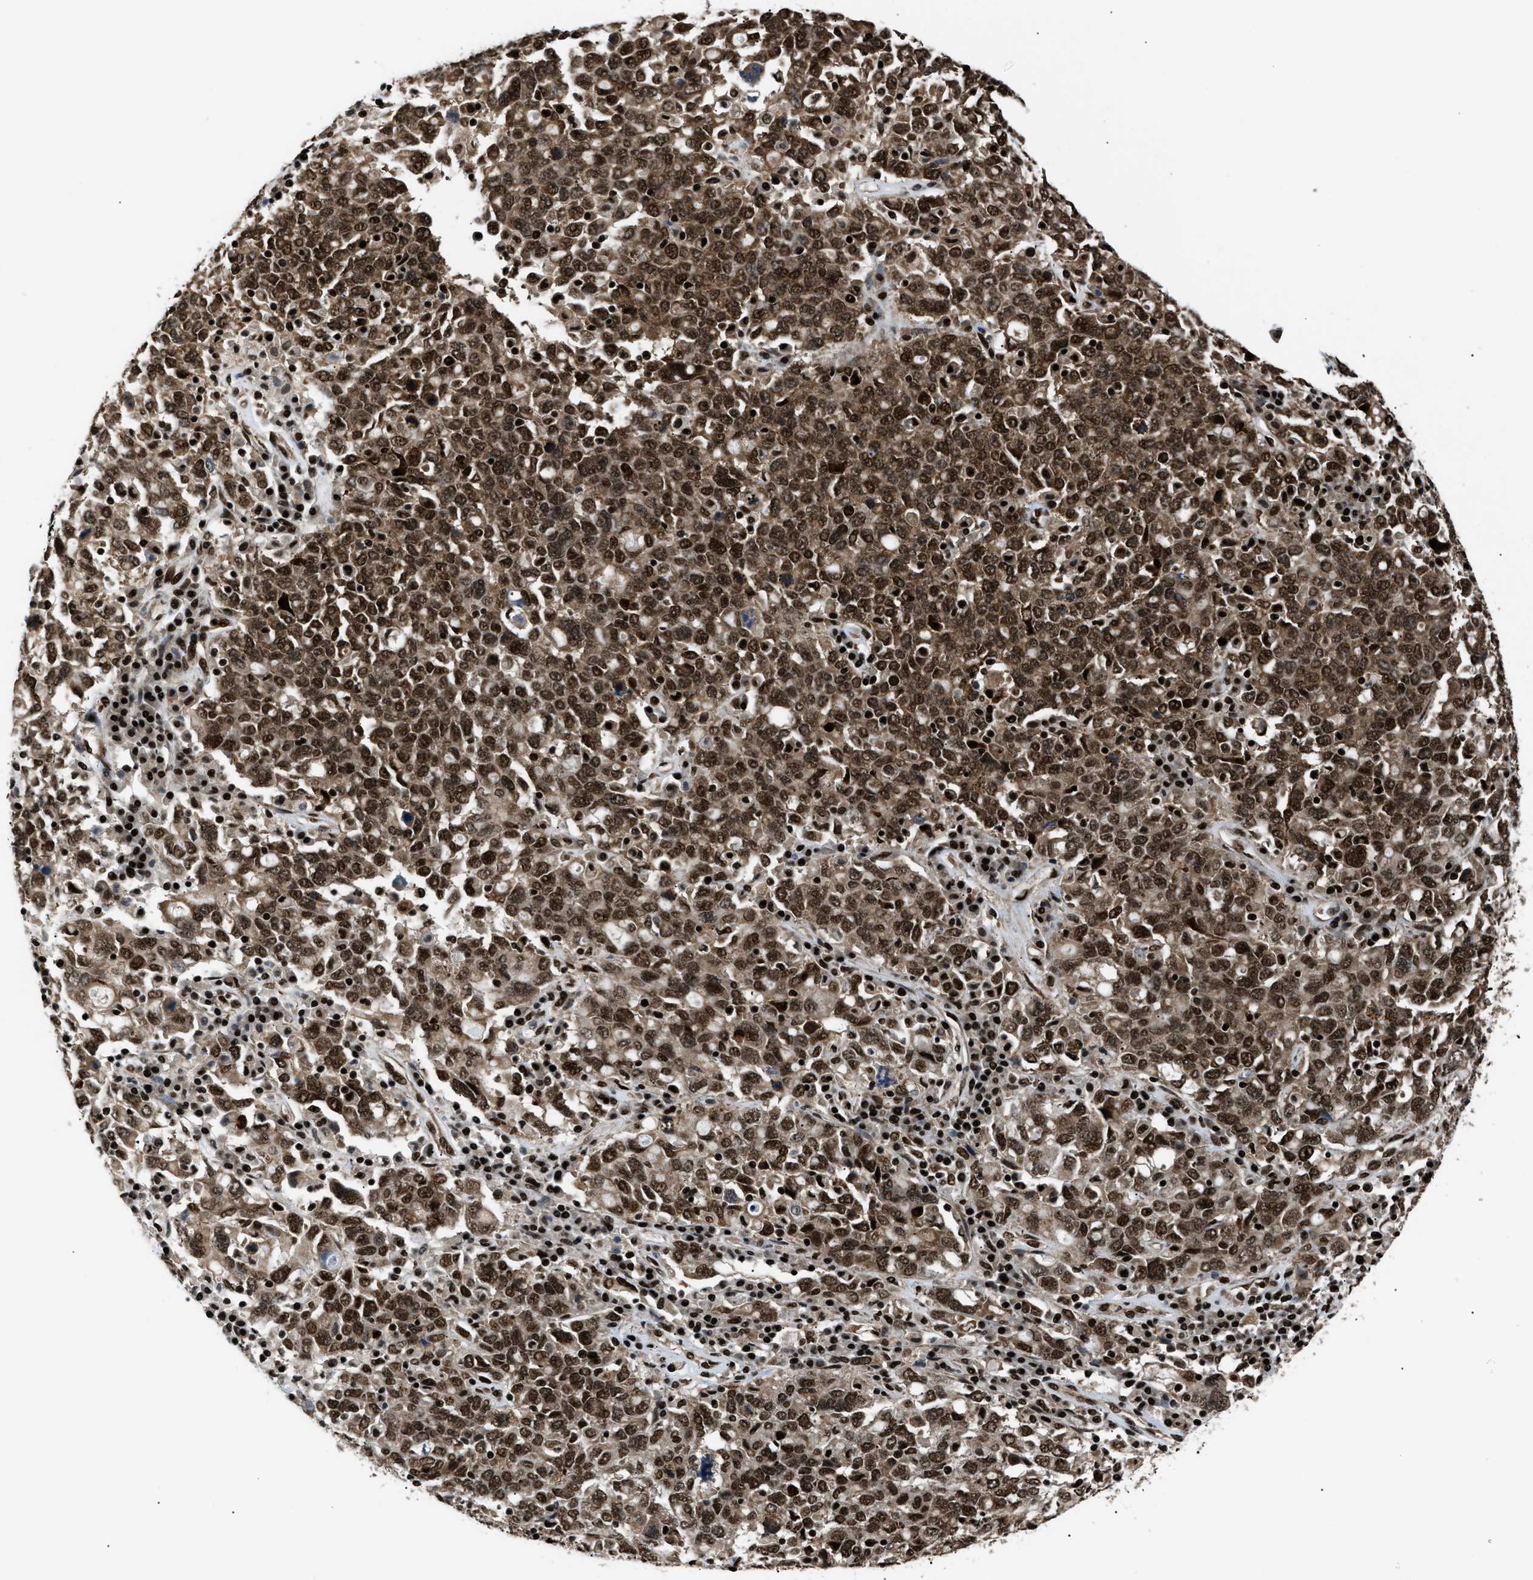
{"staining": {"intensity": "strong", "quantity": ">75%", "location": "cytoplasmic/membranous,nuclear"}, "tissue": "ovarian cancer", "cell_type": "Tumor cells", "image_type": "cancer", "snomed": [{"axis": "morphology", "description": "Carcinoma, endometroid"}, {"axis": "topography", "description": "Ovary"}], "caption": "This is a photomicrograph of immunohistochemistry (IHC) staining of ovarian cancer (endometroid carcinoma), which shows strong expression in the cytoplasmic/membranous and nuclear of tumor cells.", "gene": "RBM5", "patient": {"sex": "female", "age": 62}}